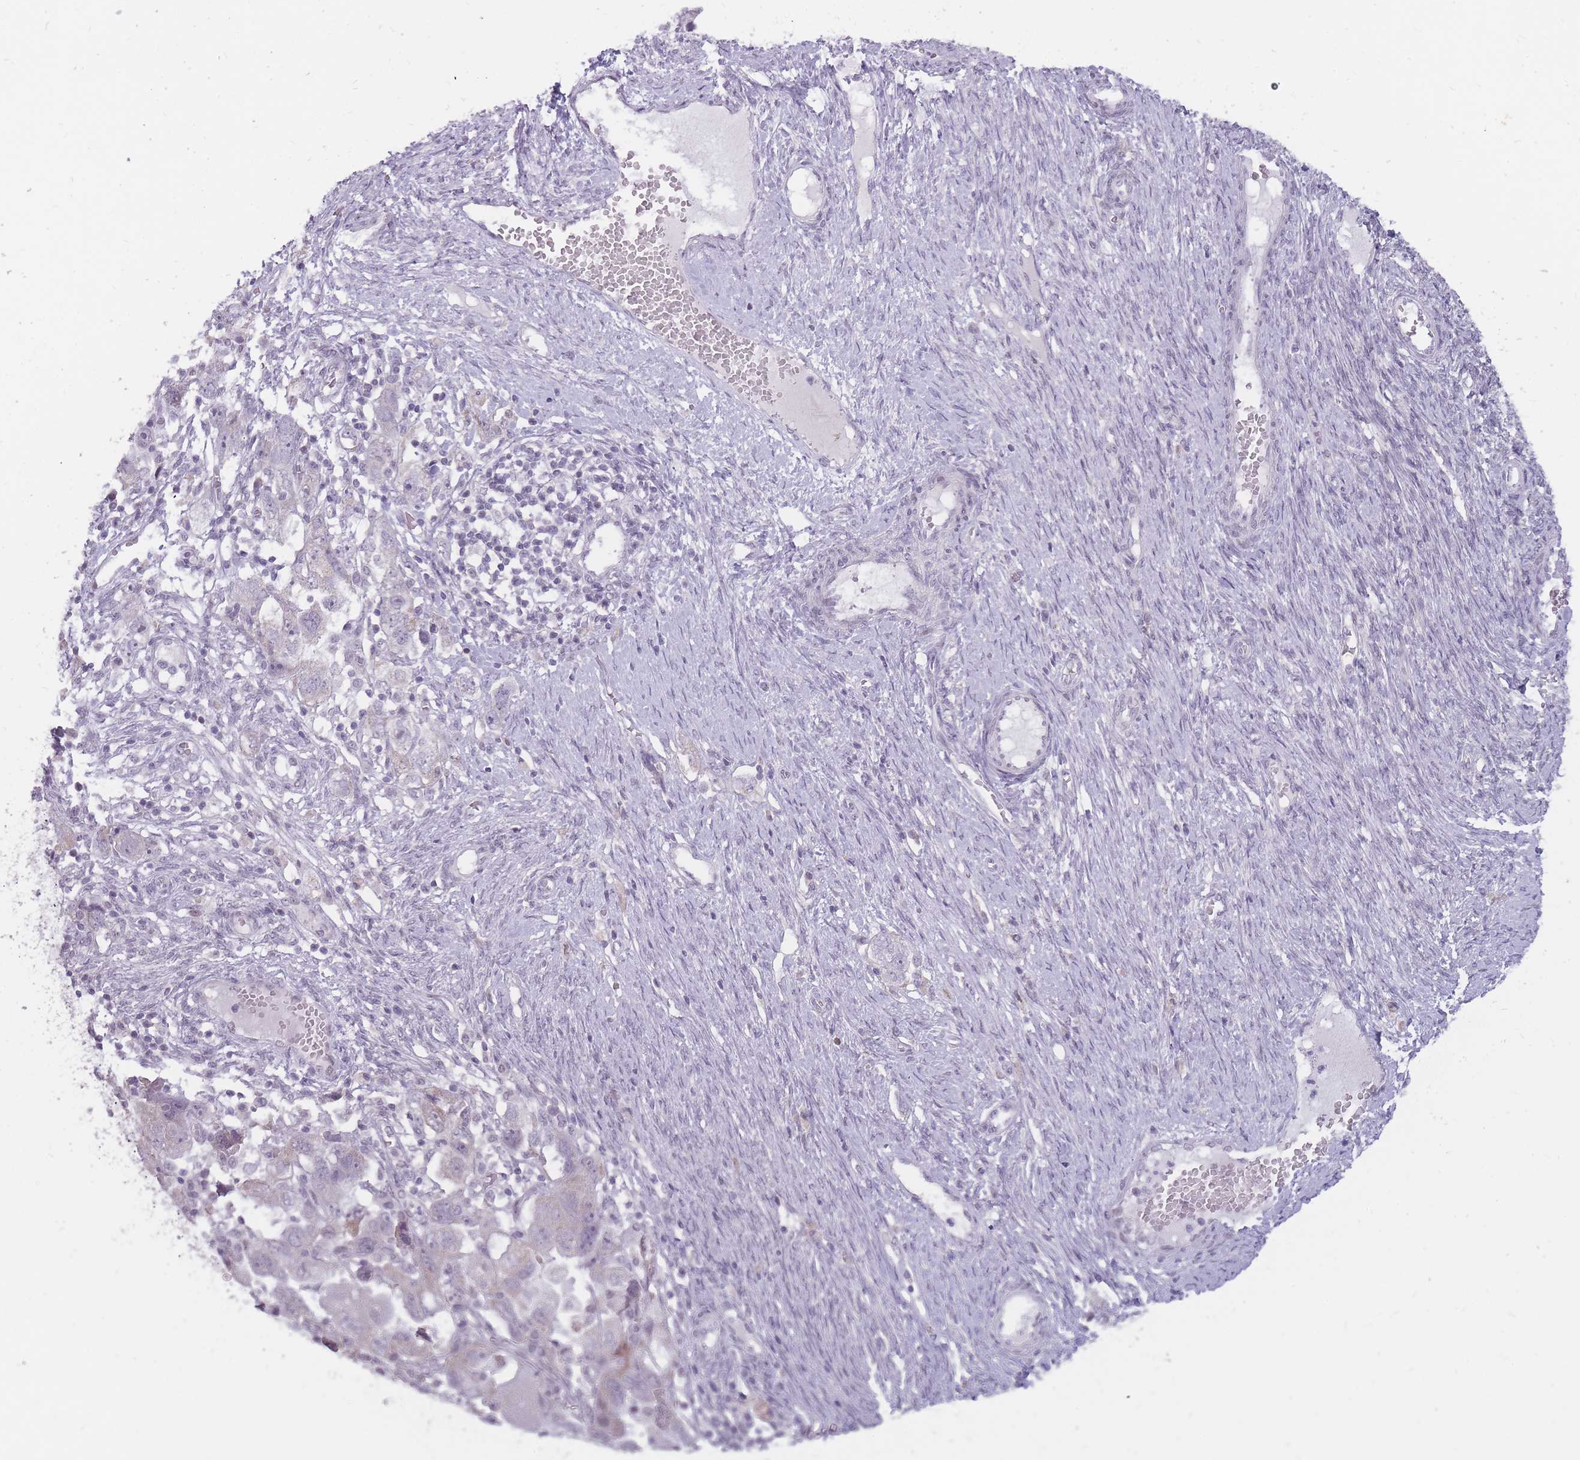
{"staining": {"intensity": "negative", "quantity": "none", "location": "none"}, "tissue": "ovarian cancer", "cell_type": "Tumor cells", "image_type": "cancer", "snomed": [{"axis": "morphology", "description": "Carcinoma, NOS"}, {"axis": "morphology", "description": "Cystadenocarcinoma, serous, NOS"}, {"axis": "topography", "description": "Ovary"}], "caption": "Protein analysis of carcinoma (ovarian) demonstrates no significant expression in tumor cells. The staining was performed using DAB (3,3'-diaminobenzidine) to visualize the protein expression in brown, while the nuclei were stained in blue with hematoxylin (Magnification: 20x).", "gene": "POMZP3", "patient": {"sex": "female", "age": 69}}